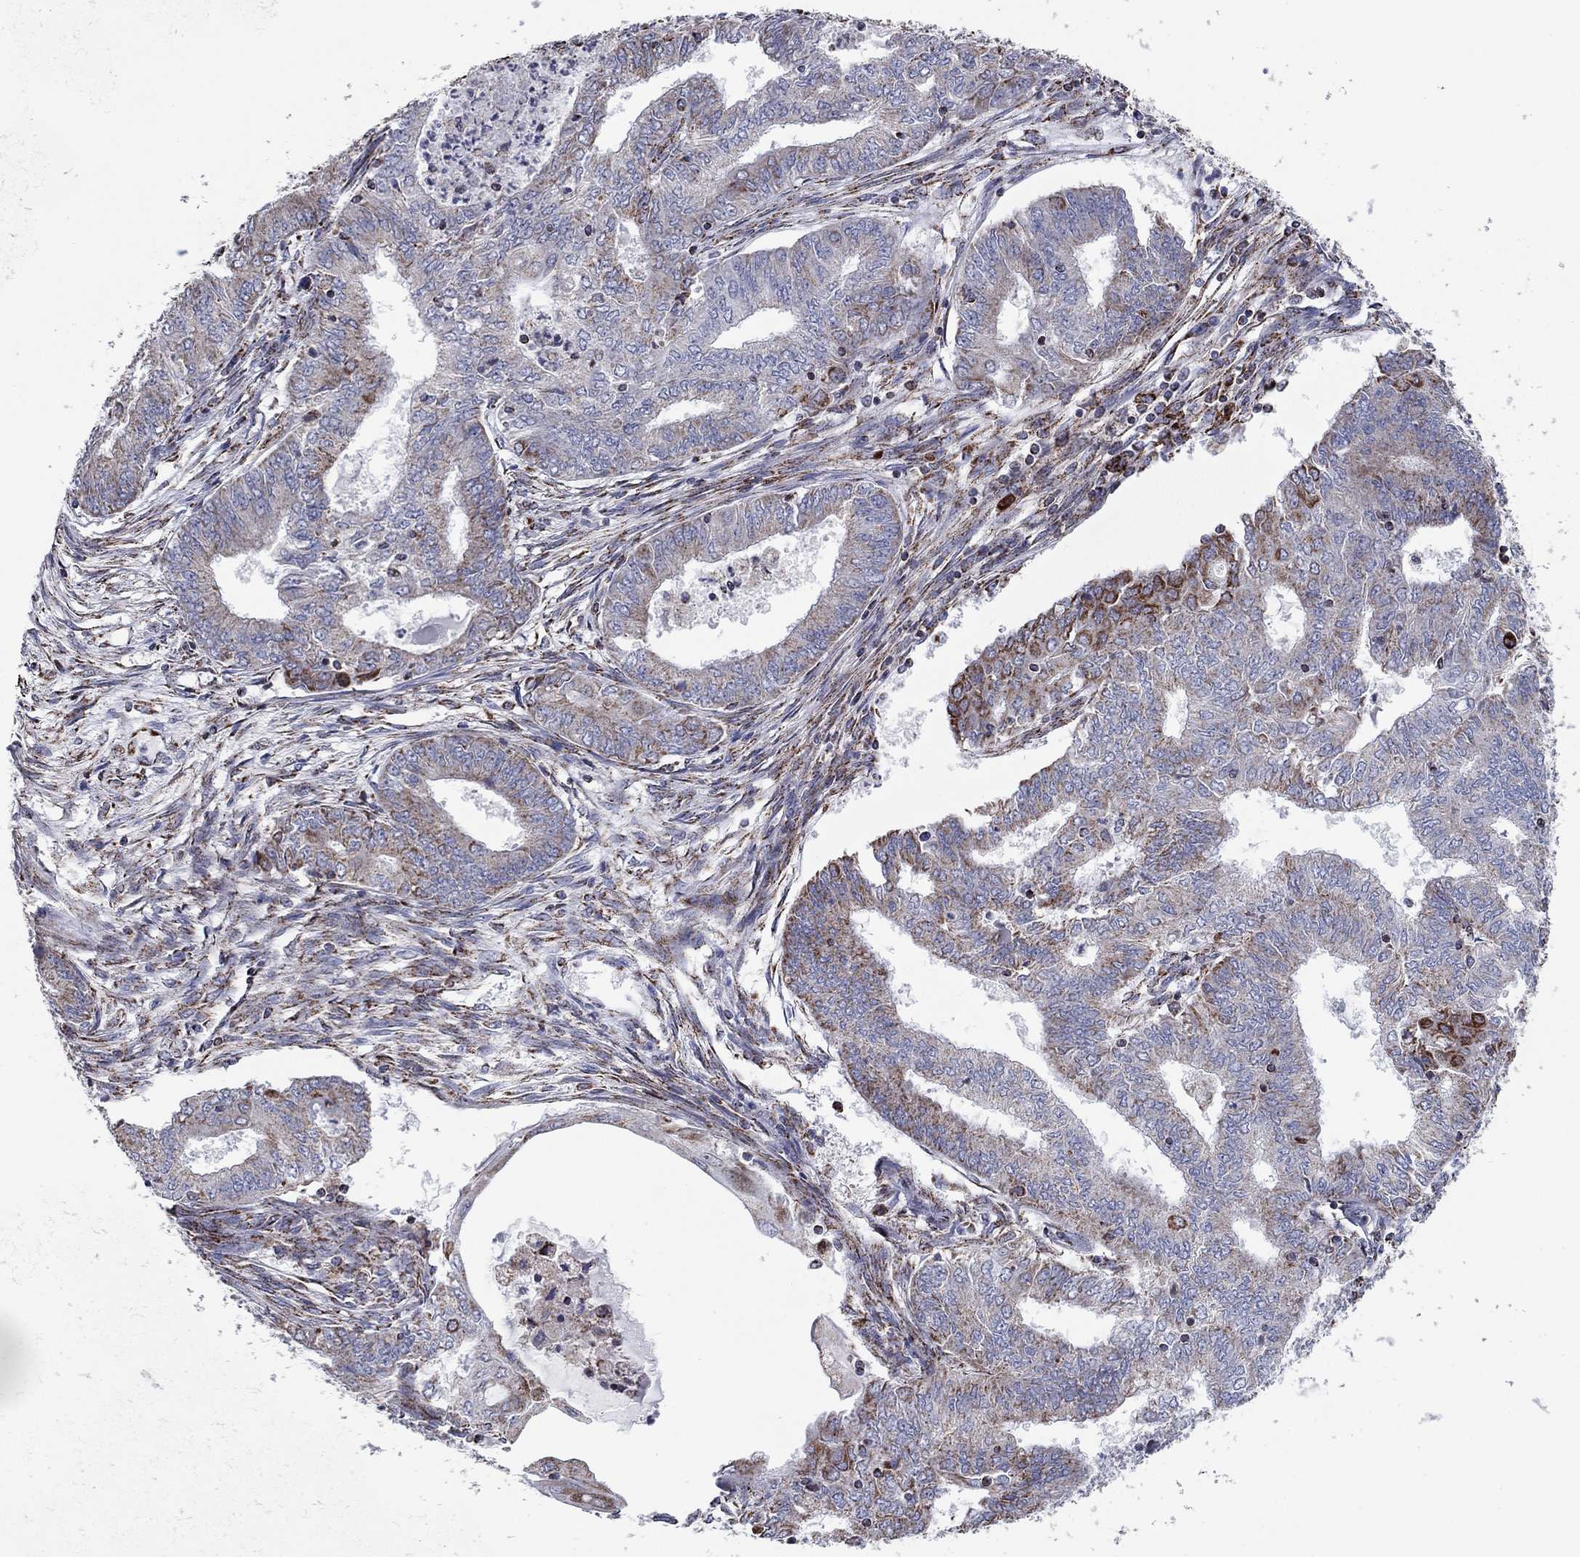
{"staining": {"intensity": "moderate", "quantity": "25%-75%", "location": "cytoplasmic/membranous"}, "tissue": "endometrial cancer", "cell_type": "Tumor cells", "image_type": "cancer", "snomed": [{"axis": "morphology", "description": "Adenocarcinoma, NOS"}, {"axis": "topography", "description": "Endometrium"}], "caption": "DAB (3,3'-diaminobenzidine) immunohistochemical staining of human endometrial cancer (adenocarcinoma) demonstrates moderate cytoplasmic/membranous protein positivity in approximately 25%-75% of tumor cells.", "gene": "NDUFV1", "patient": {"sex": "female", "age": 62}}